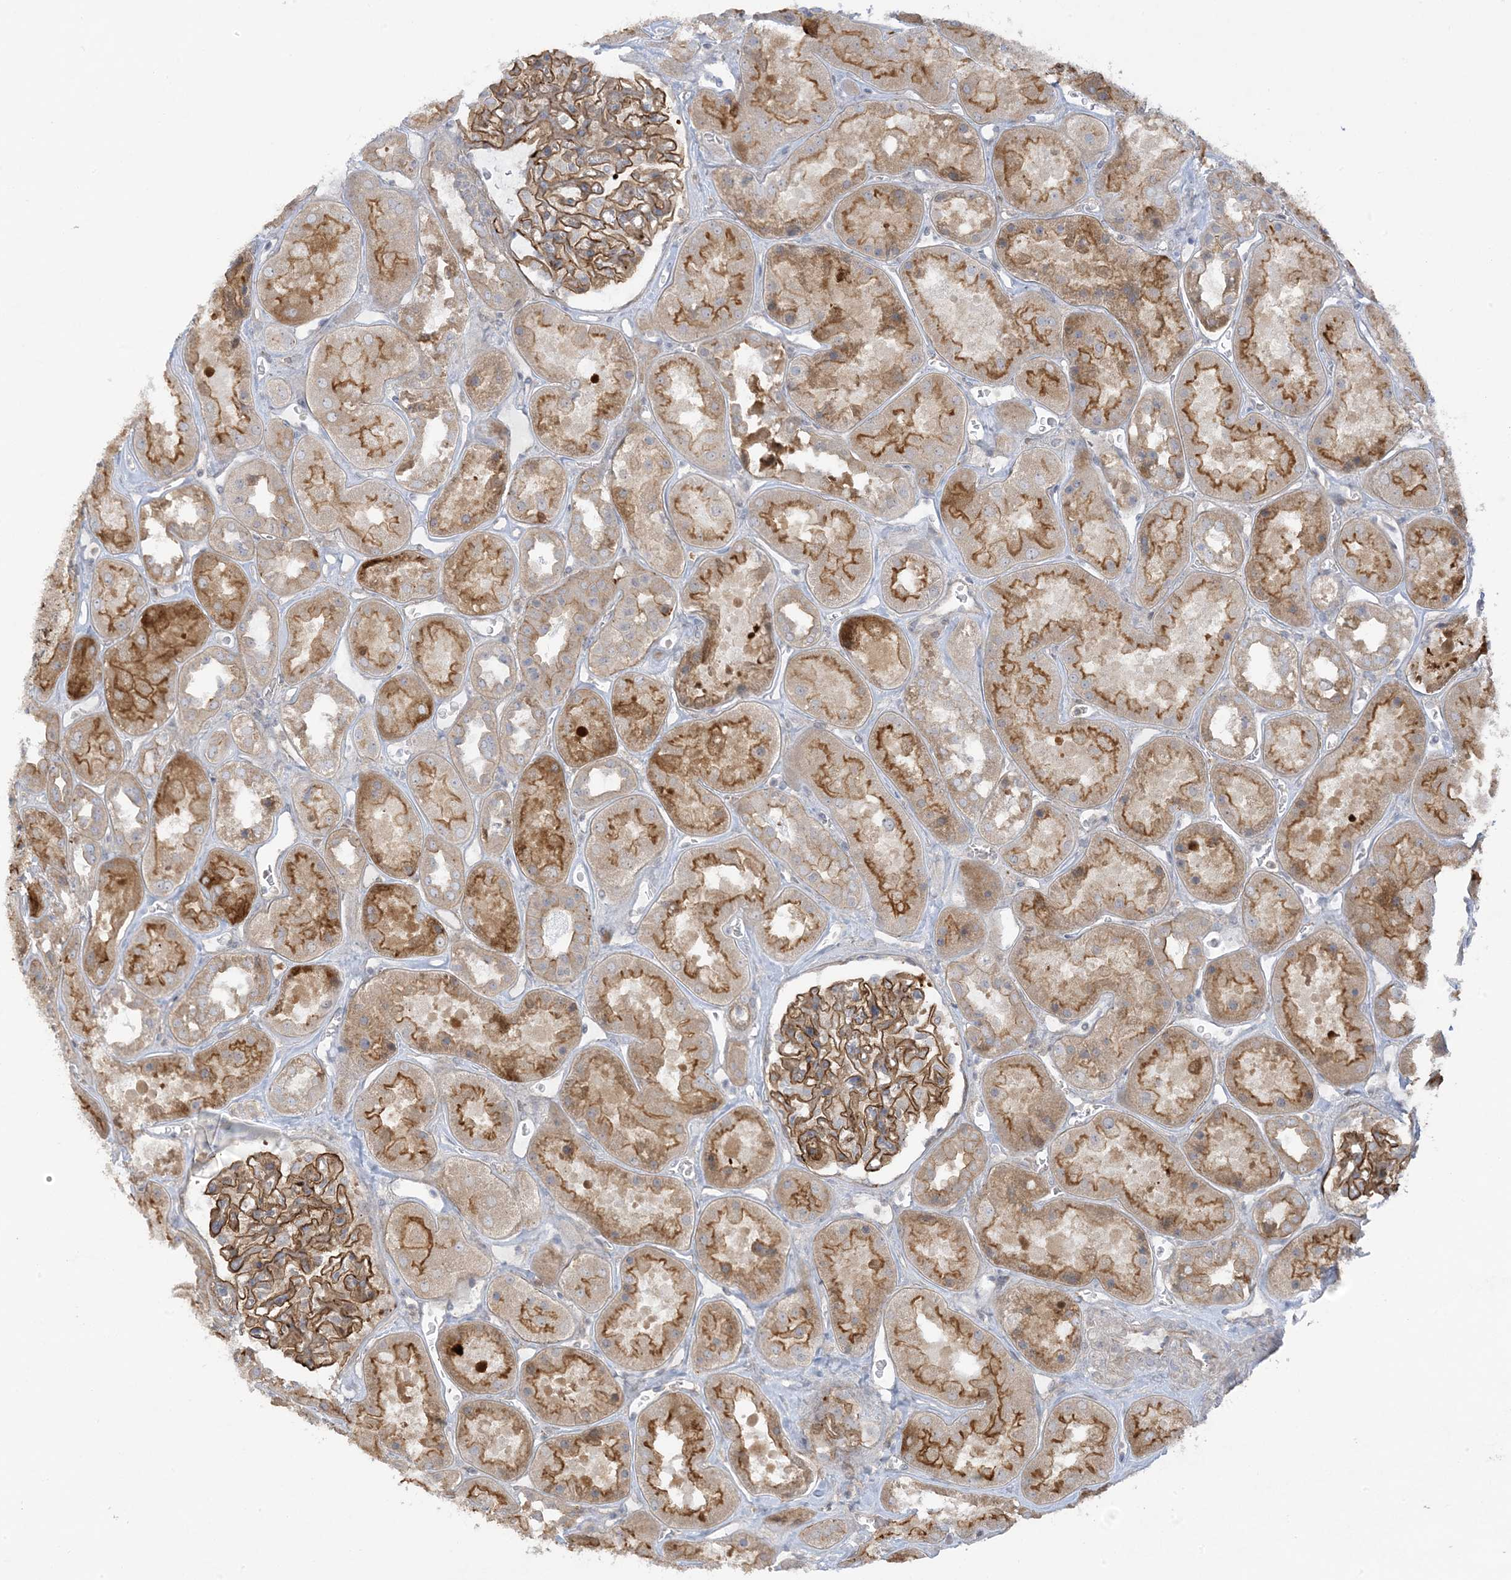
{"staining": {"intensity": "moderate", "quantity": ">75%", "location": "cytoplasmic/membranous"}, "tissue": "kidney", "cell_type": "Cells in glomeruli", "image_type": "normal", "snomed": [{"axis": "morphology", "description": "Normal tissue, NOS"}, {"axis": "topography", "description": "Kidney"}], "caption": "The micrograph demonstrates staining of benign kidney, revealing moderate cytoplasmic/membranous protein staining (brown color) within cells in glomeruli.", "gene": "ICMT", "patient": {"sex": "male", "age": 70}}